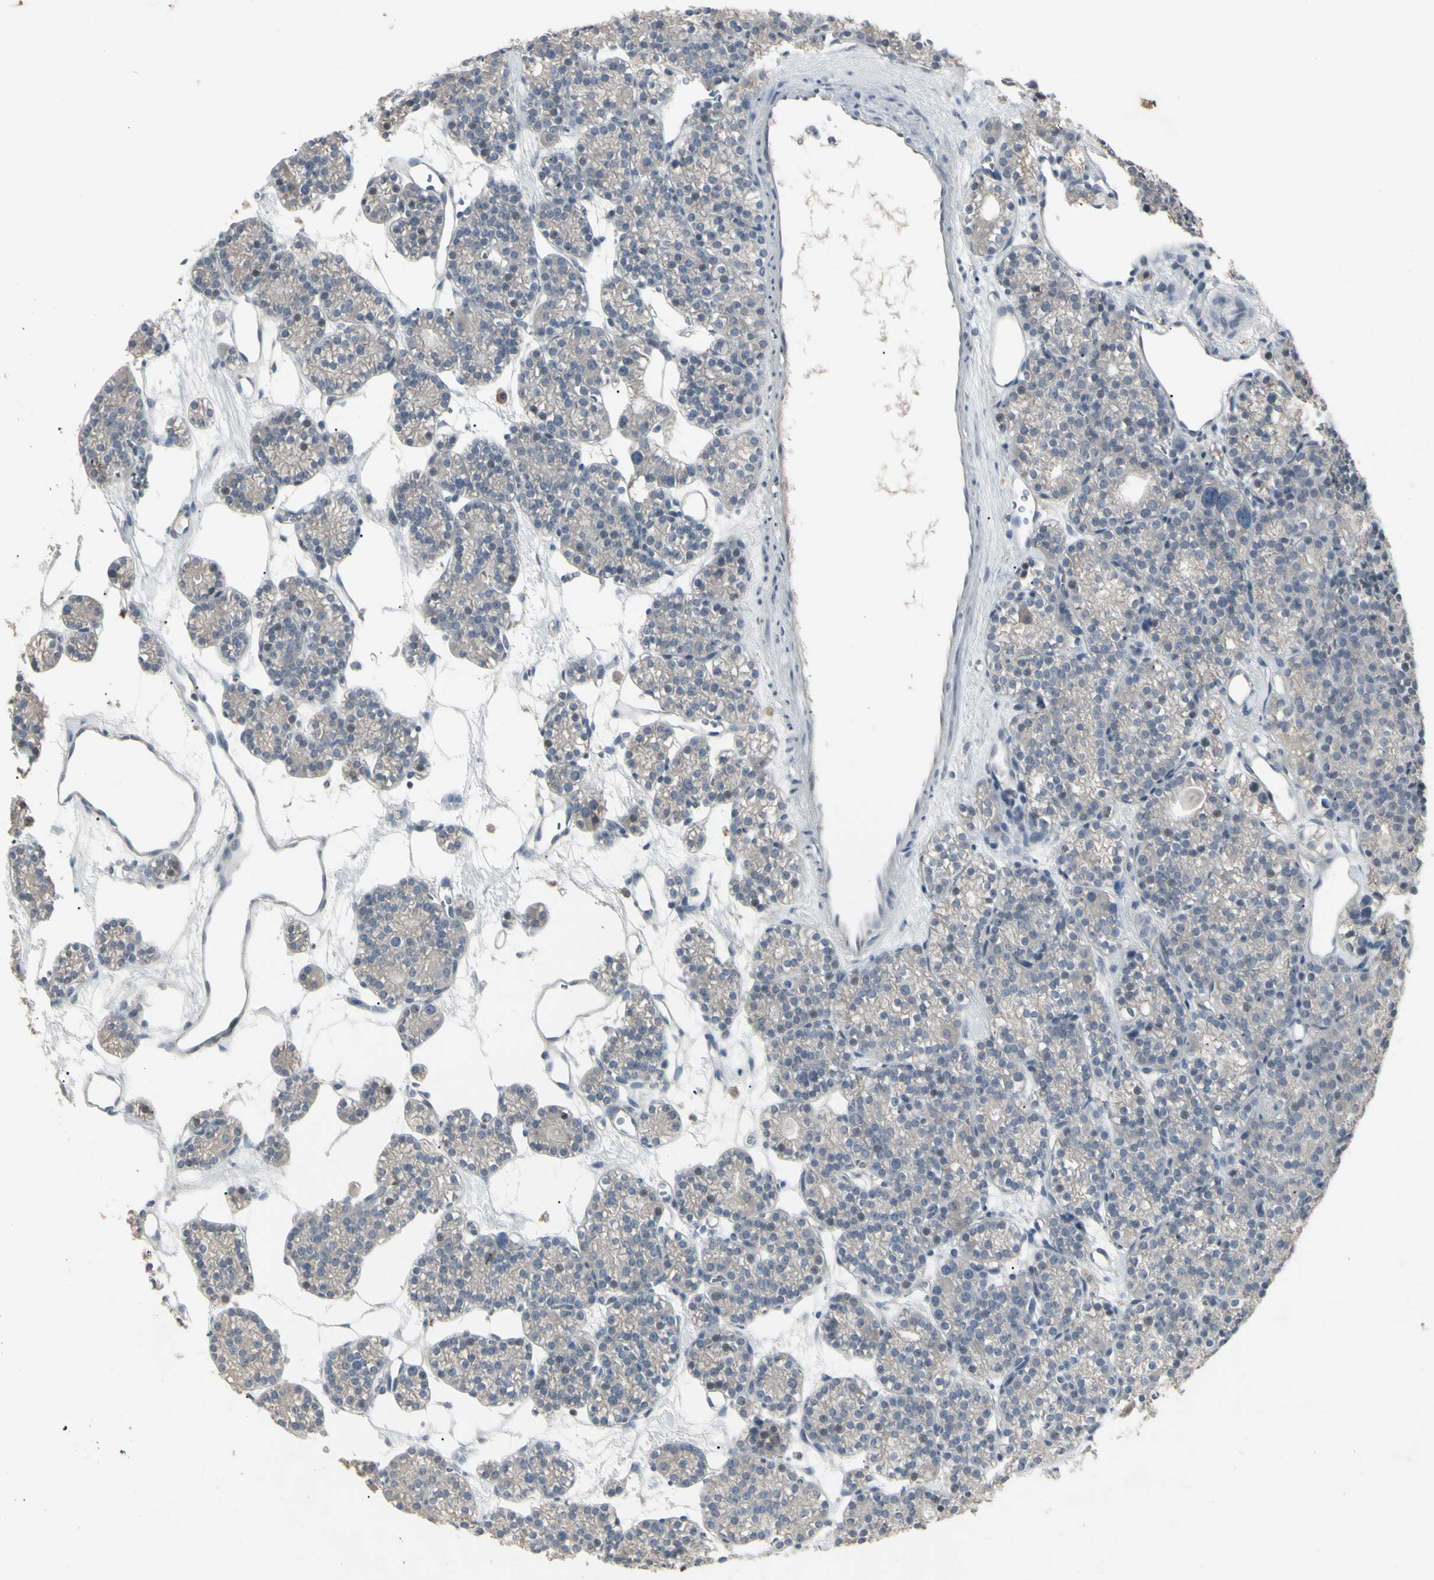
{"staining": {"intensity": "weak", "quantity": "<25%", "location": "cytoplasmic/membranous"}, "tissue": "parathyroid gland", "cell_type": "Glandular cells", "image_type": "normal", "snomed": [{"axis": "morphology", "description": "Normal tissue, NOS"}, {"axis": "topography", "description": "Parathyroid gland"}], "caption": "Immunohistochemical staining of benign human parathyroid gland reveals no significant positivity in glandular cells.", "gene": "PIAS4", "patient": {"sex": "female", "age": 64}}